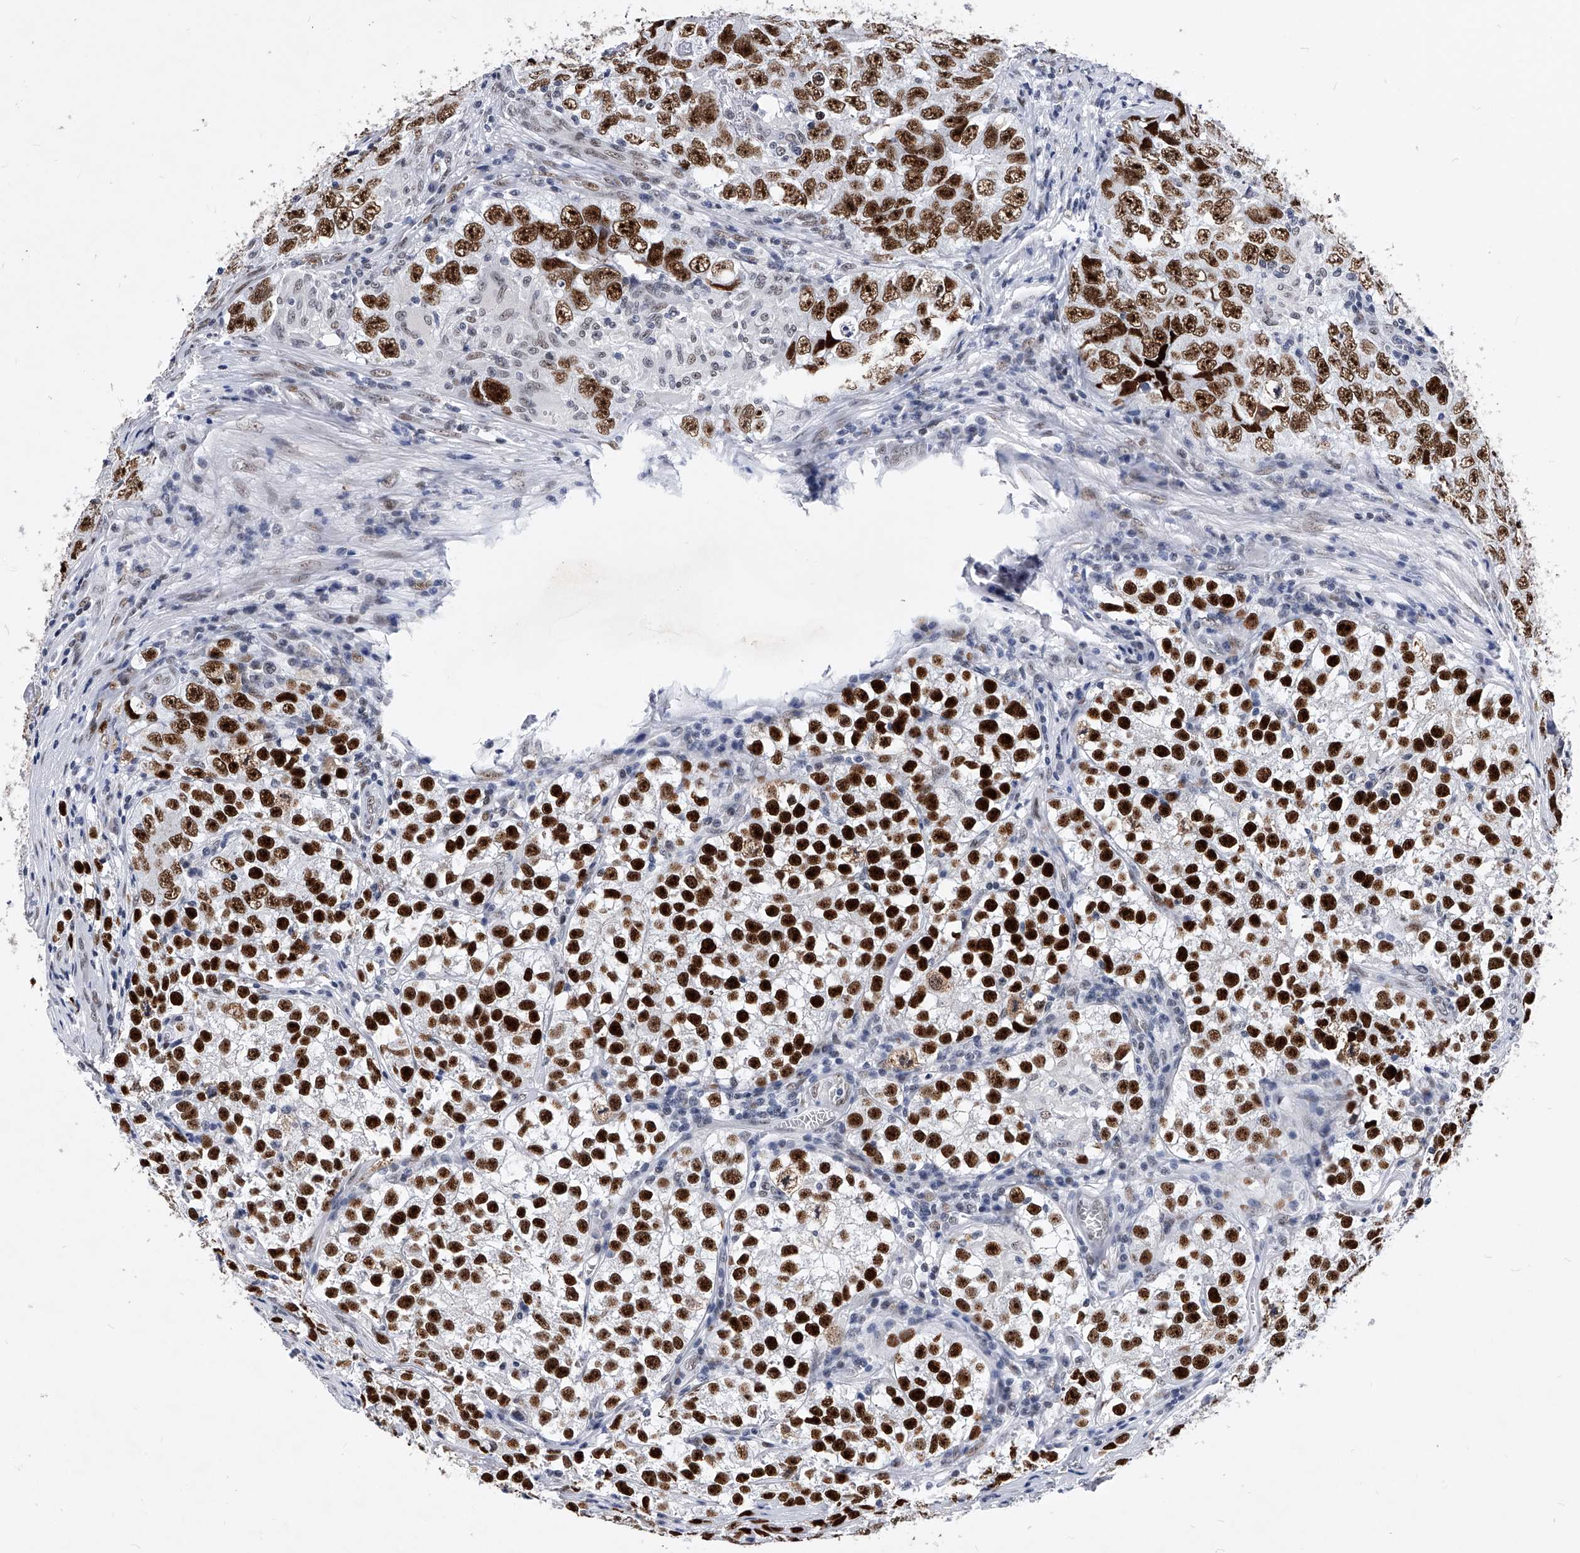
{"staining": {"intensity": "strong", "quantity": ">75%", "location": "nuclear"}, "tissue": "testis cancer", "cell_type": "Tumor cells", "image_type": "cancer", "snomed": [{"axis": "morphology", "description": "Seminoma, NOS"}, {"axis": "morphology", "description": "Carcinoma, Embryonal, NOS"}, {"axis": "topography", "description": "Testis"}], "caption": "The immunohistochemical stain highlights strong nuclear expression in tumor cells of testis seminoma tissue. (IHC, brightfield microscopy, high magnification).", "gene": "TESK2", "patient": {"sex": "male", "age": 43}}